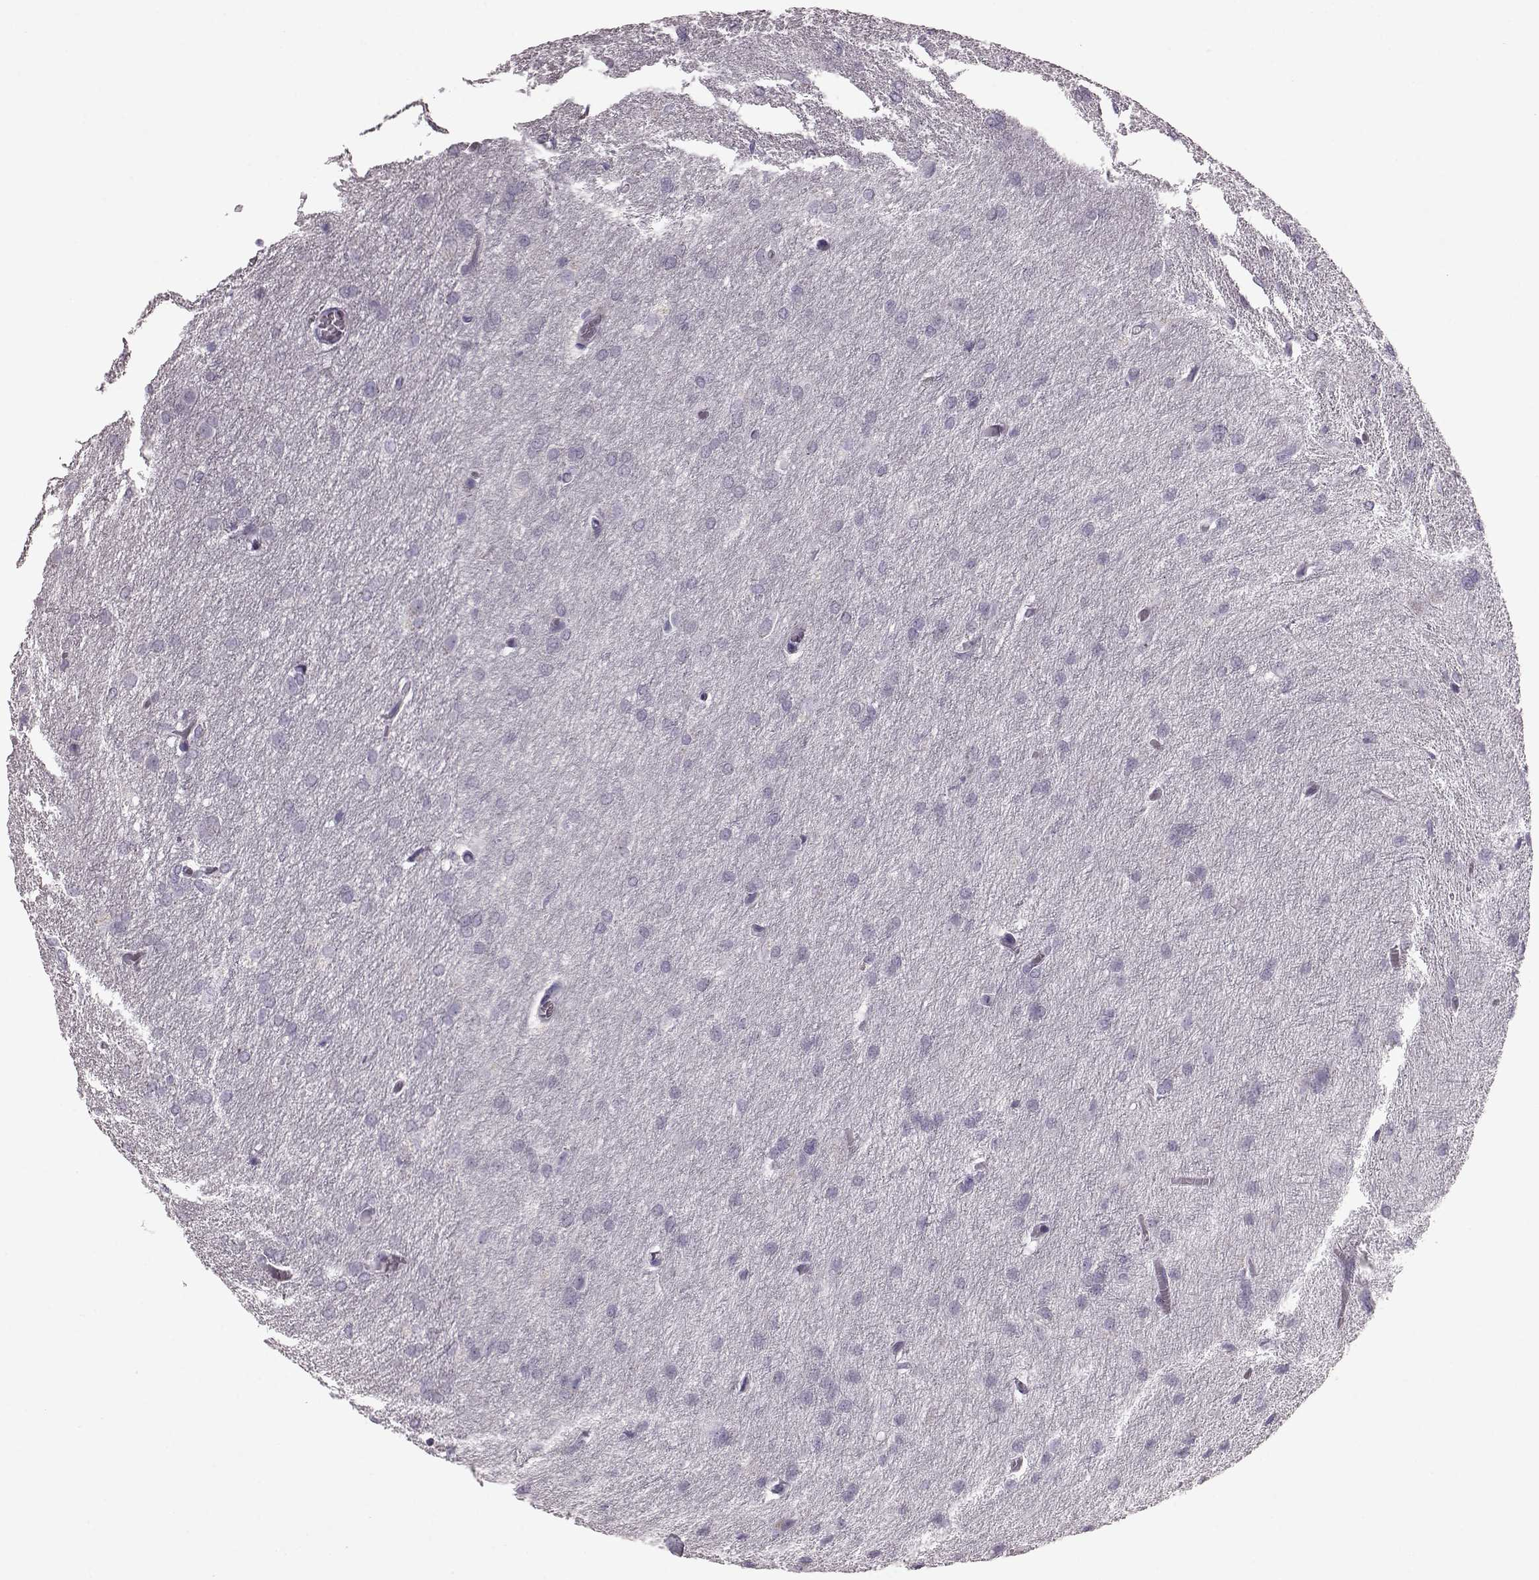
{"staining": {"intensity": "negative", "quantity": "none", "location": "none"}, "tissue": "glioma", "cell_type": "Tumor cells", "image_type": "cancer", "snomed": [{"axis": "morphology", "description": "Glioma, malignant, High grade"}, {"axis": "topography", "description": "Brain"}], "caption": "This is a image of immunohistochemistry staining of glioma, which shows no positivity in tumor cells. (Stains: DAB (3,3'-diaminobenzidine) immunohistochemistry with hematoxylin counter stain, Microscopy: brightfield microscopy at high magnification).", "gene": "CRYBA2", "patient": {"sex": "male", "age": 68}}